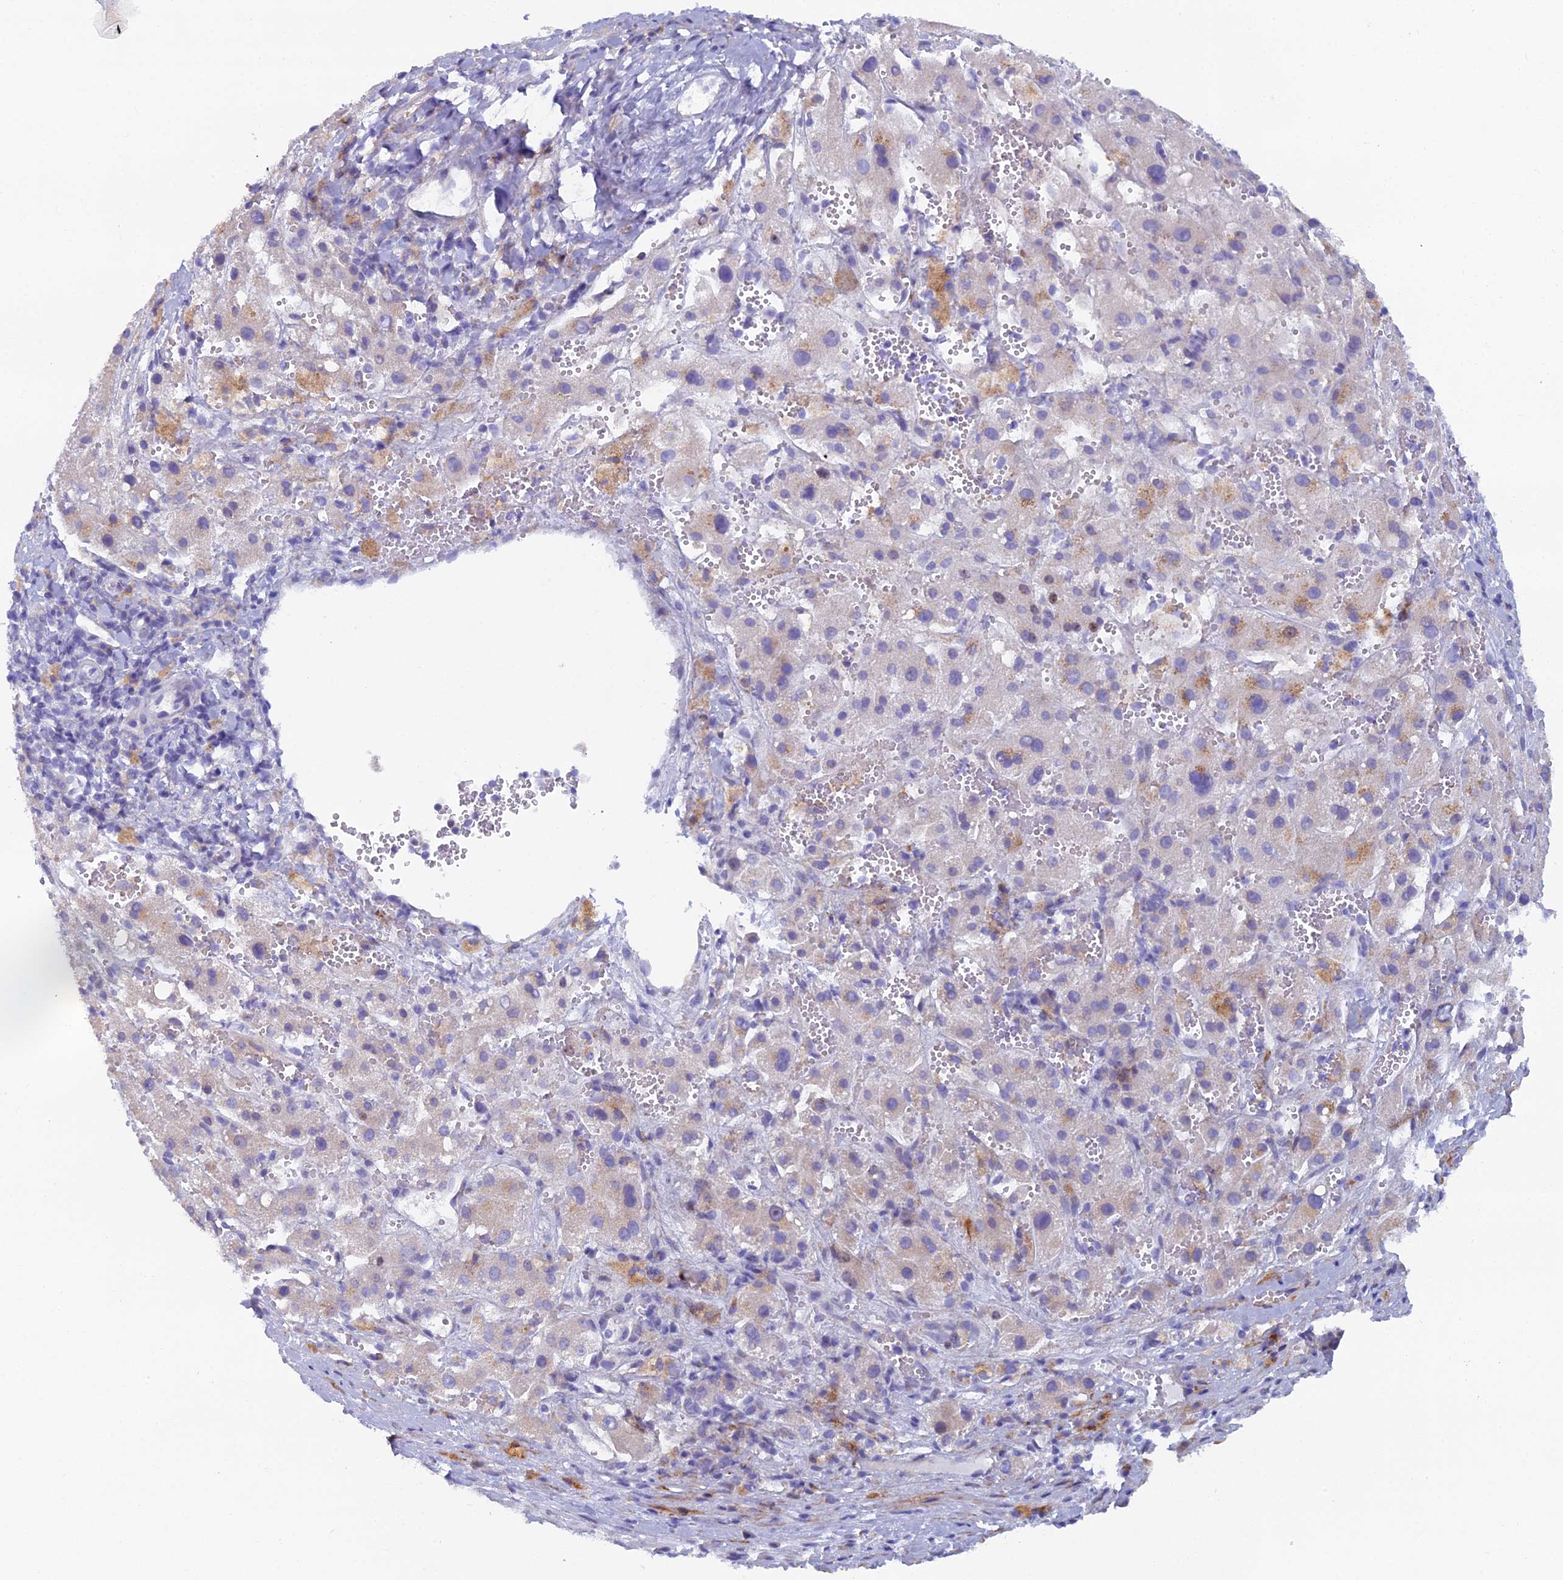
{"staining": {"intensity": "negative", "quantity": "none", "location": "none"}, "tissue": "liver cancer", "cell_type": "Tumor cells", "image_type": "cancer", "snomed": [{"axis": "morphology", "description": "Carcinoma, Hepatocellular, NOS"}, {"axis": "topography", "description": "Liver"}], "caption": "Liver cancer (hepatocellular carcinoma) was stained to show a protein in brown. There is no significant staining in tumor cells.", "gene": "B9D2", "patient": {"sex": "female", "age": 58}}